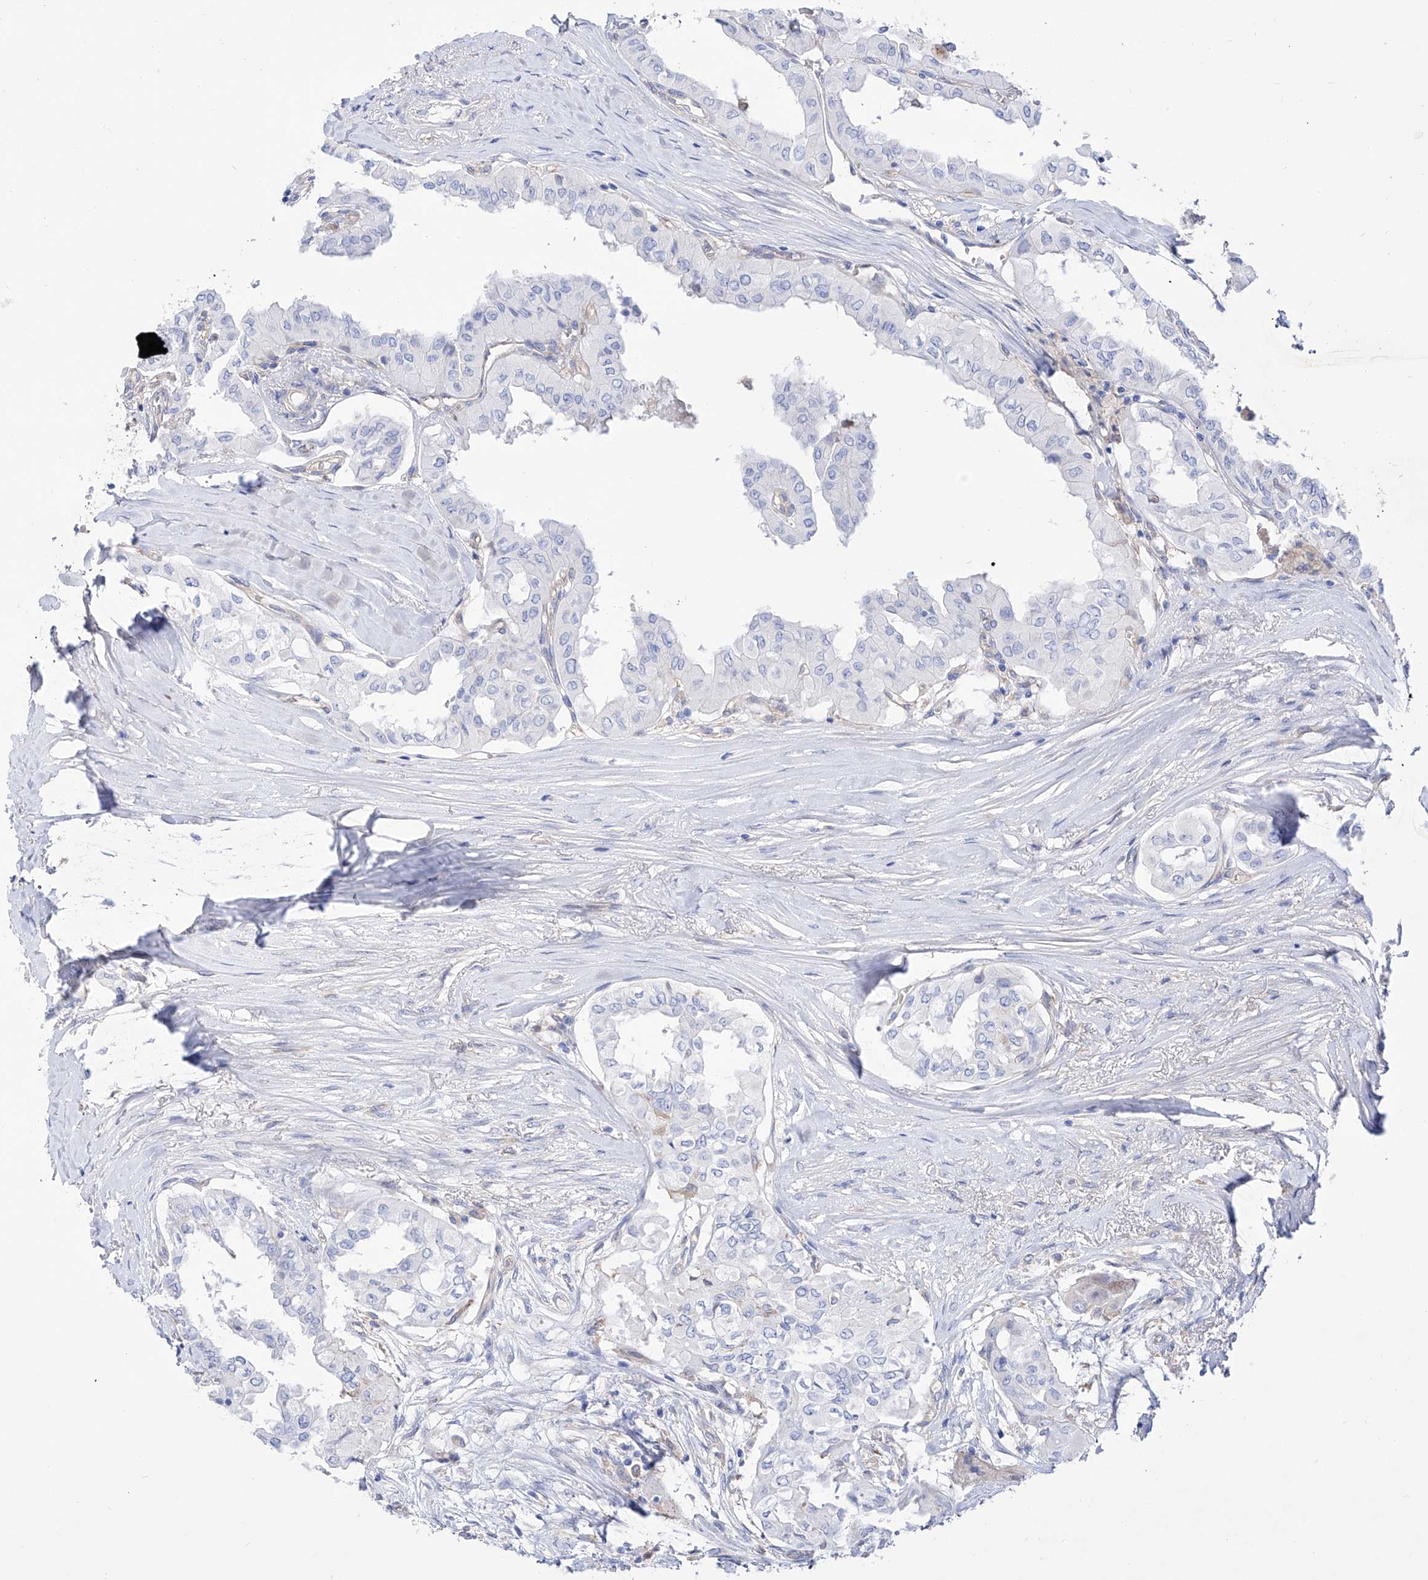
{"staining": {"intensity": "negative", "quantity": "none", "location": "none"}, "tissue": "thyroid cancer", "cell_type": "Tumor cells", "image_type": "cancer", "snomed": [{"axis": "morphology", "description": "Papillary adenocarcinoma, NOS"}, {"axis": "topography", "description": "Thyroid gland"}], "caption": "Immunohistochemistry image of thyroid papillary adenocarcinoma stained for a protein (brown), which shows no expression in tumor cells.", "gene": "ZNF653", "patient": {"sex": "female", "age": 59}}